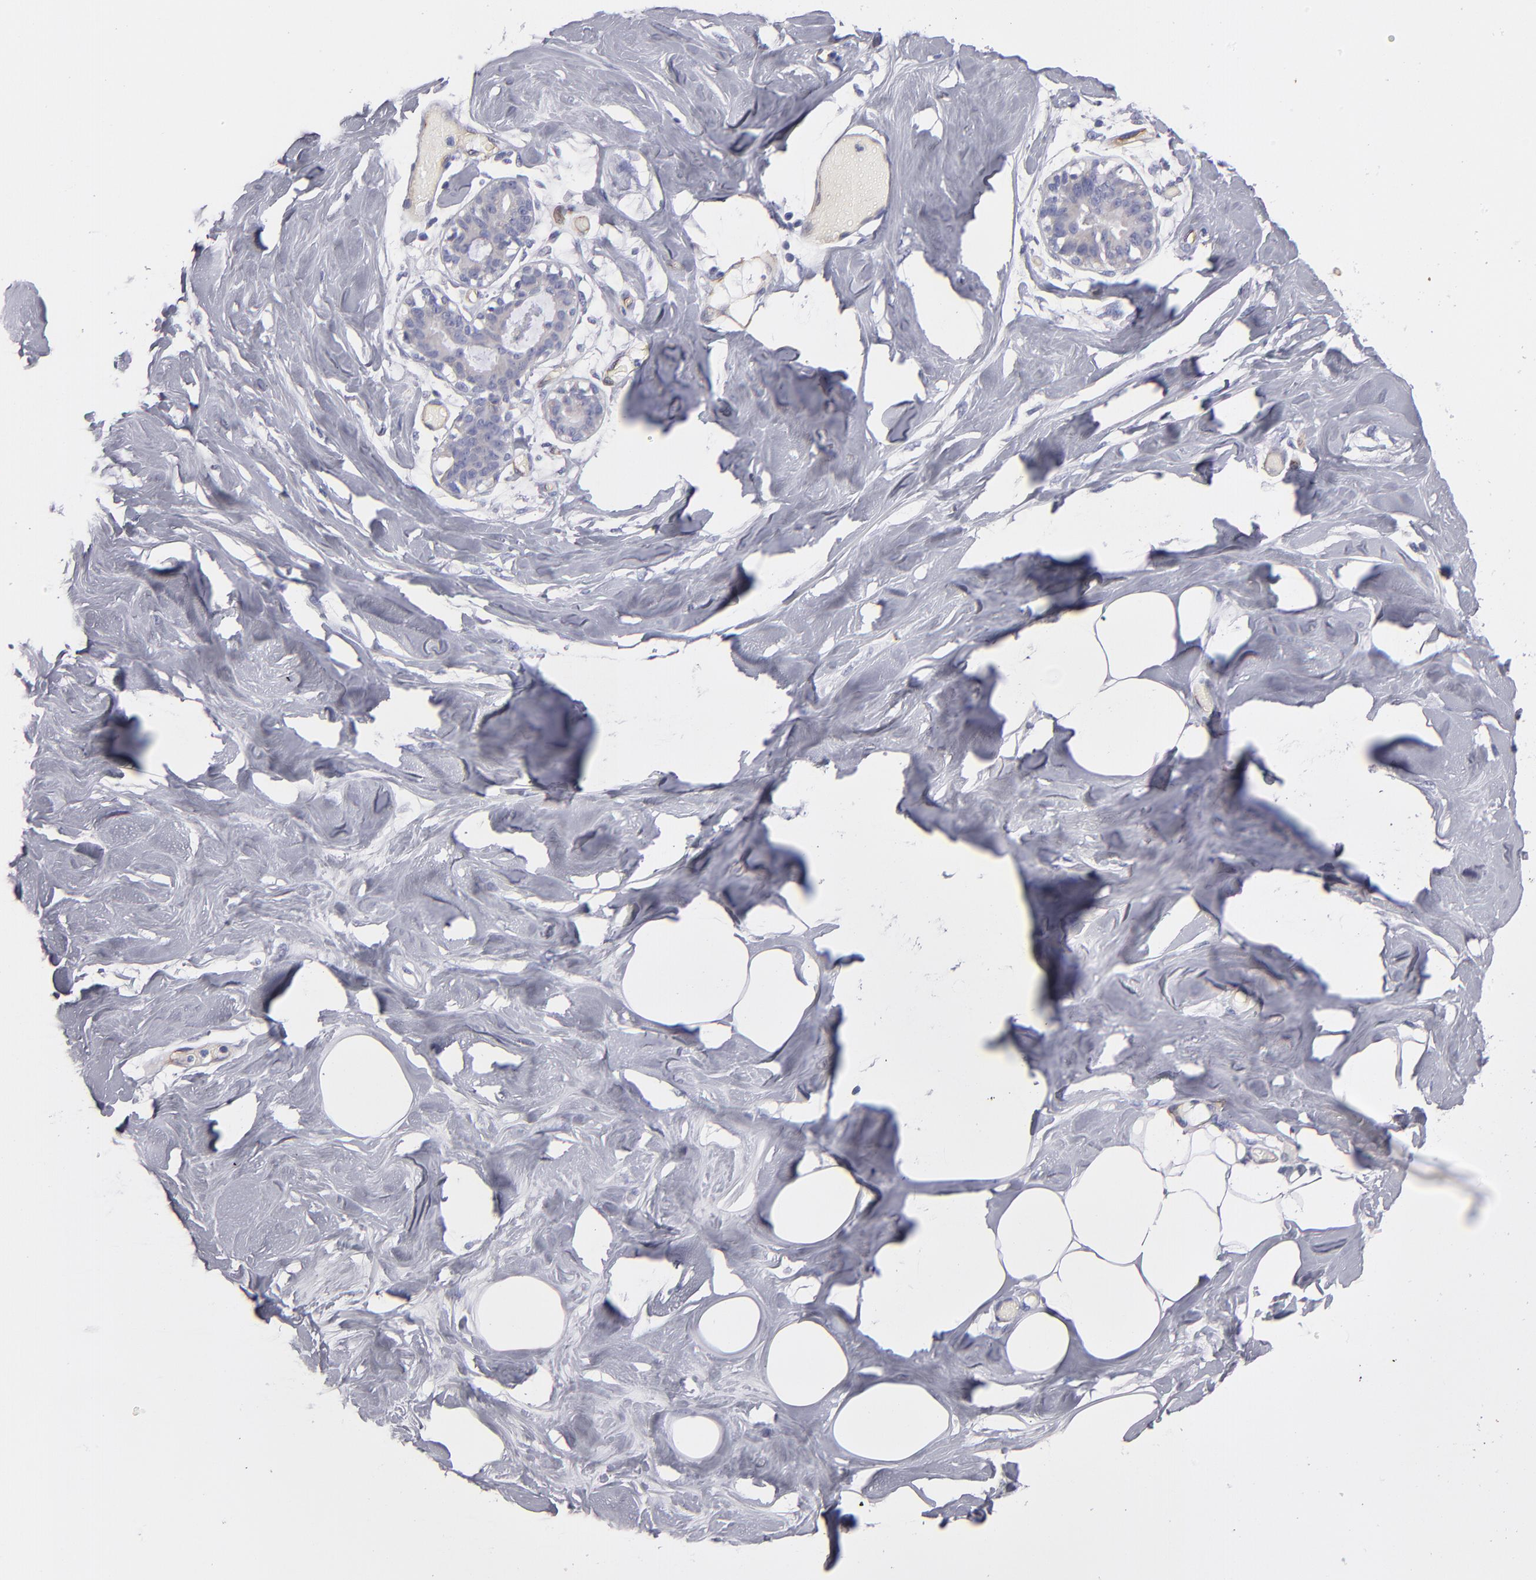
{"staining": {"intensity": "negative", "quantity": "none", "location": "none"}, "tissue": "breast", "cell_type": "Adipocytes", "image_type": "normal", "snomed": [{"axis": "morphology", "description": "Normal tissue, NOS"}, {"axis": "topography", "description": "Breast"}, {"axis": "topography", "description": "Soft tissue"}], "caption": "Image shows no protein staining in adipocytes of normal breast. (DAB IHC with hematoxylin counter stain).", "gene": "PLVAP", "patient": {"sex": "female", "age": 25}}